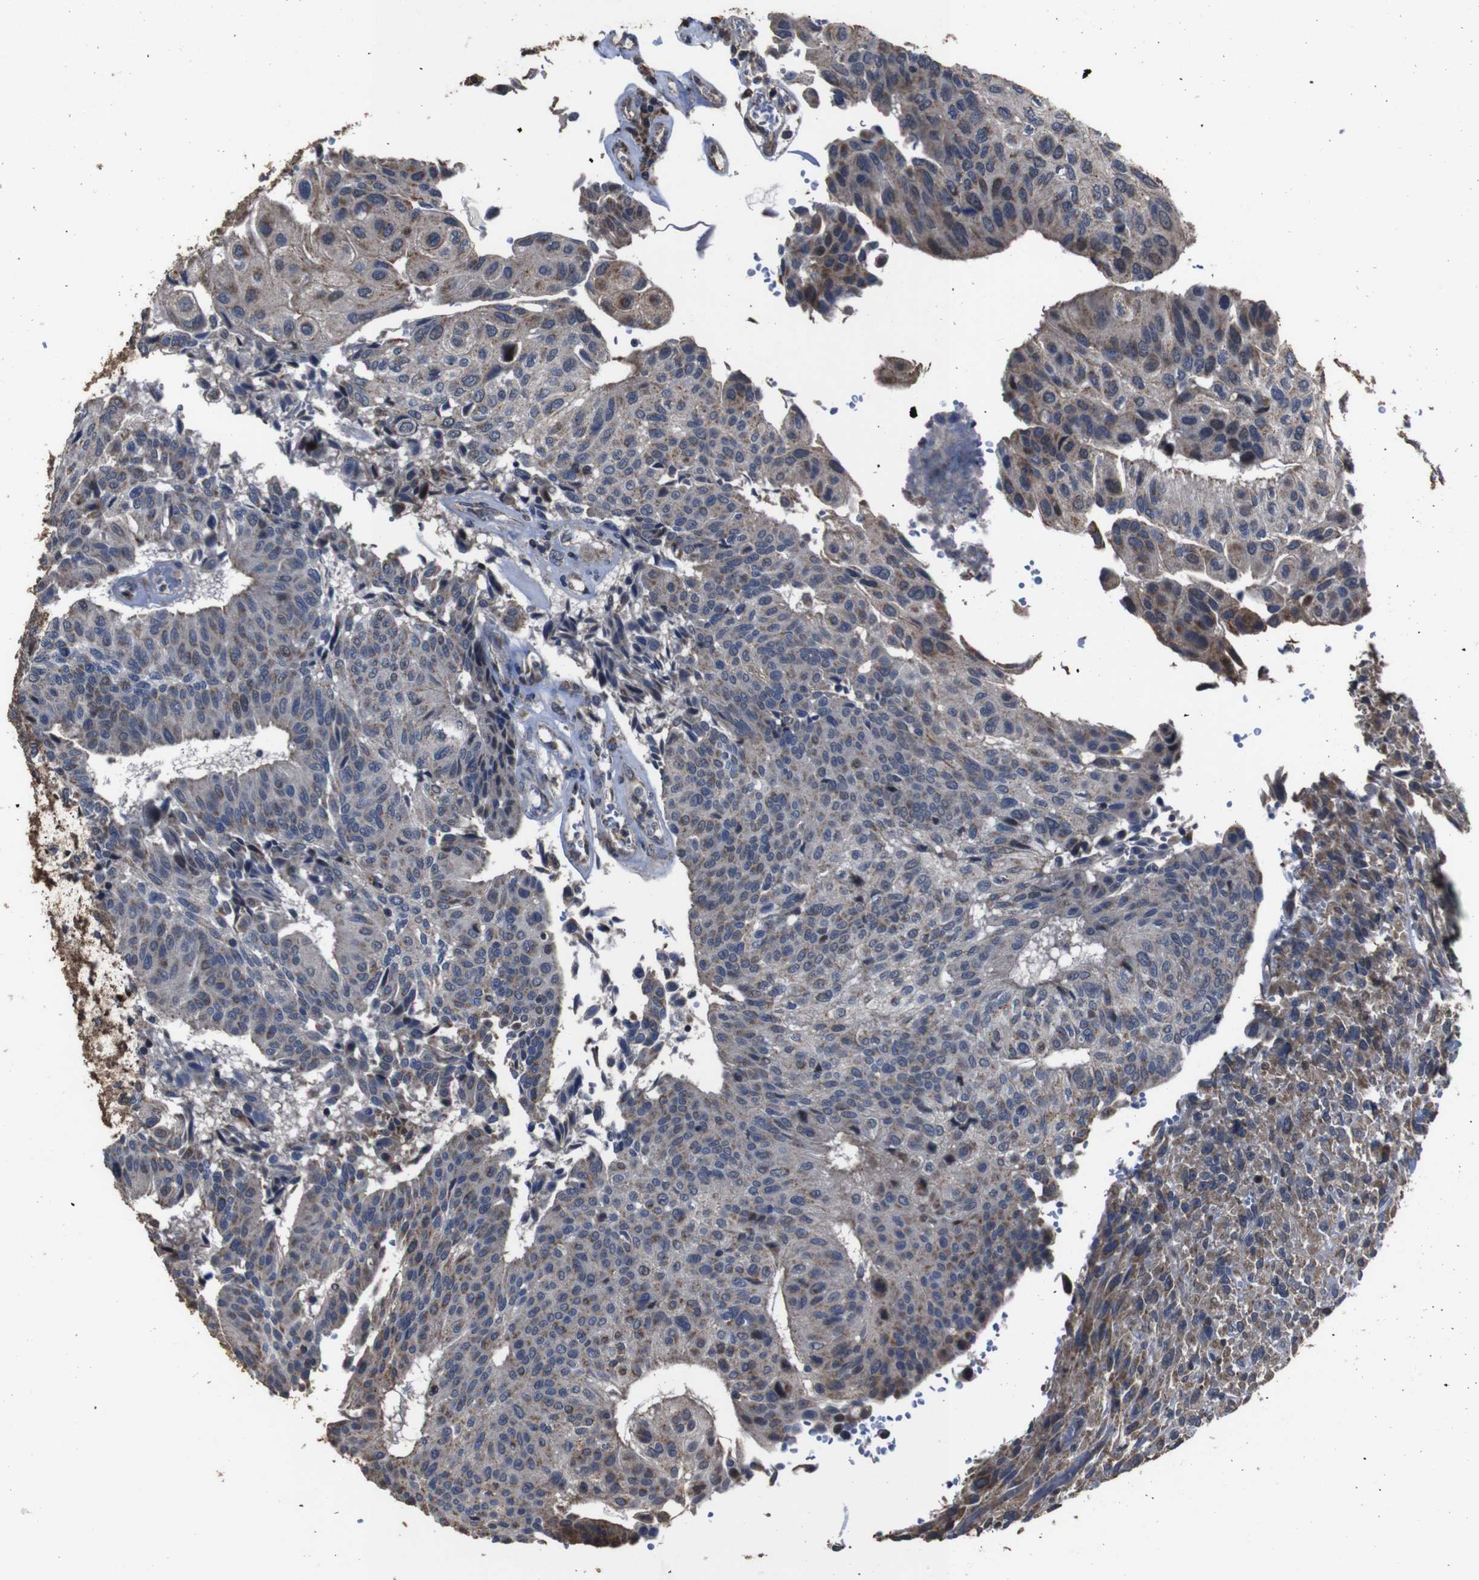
{"staining": {"intensity": "weak", "quantity": "25%-75%", "location": "cytoplasmic/membranous"}, "tissue": "urothelial cancer", "cell_type": "Tumor cells", "image_type": "cancer", "snomed": [{"axis": "morphology", "description": "Urothelial carcinoma, High grade"}, {"axis": "topography", "description": "Urinary bladder"}], "caption": "High-grade urothelial carcinoma stained for a protein (brown) displays weak cytoplasmic/membranous positive positivity in about 25%-75% of tumor cells.", "gene": "SNN", "patient": {"sex": "male", "age": 66}}